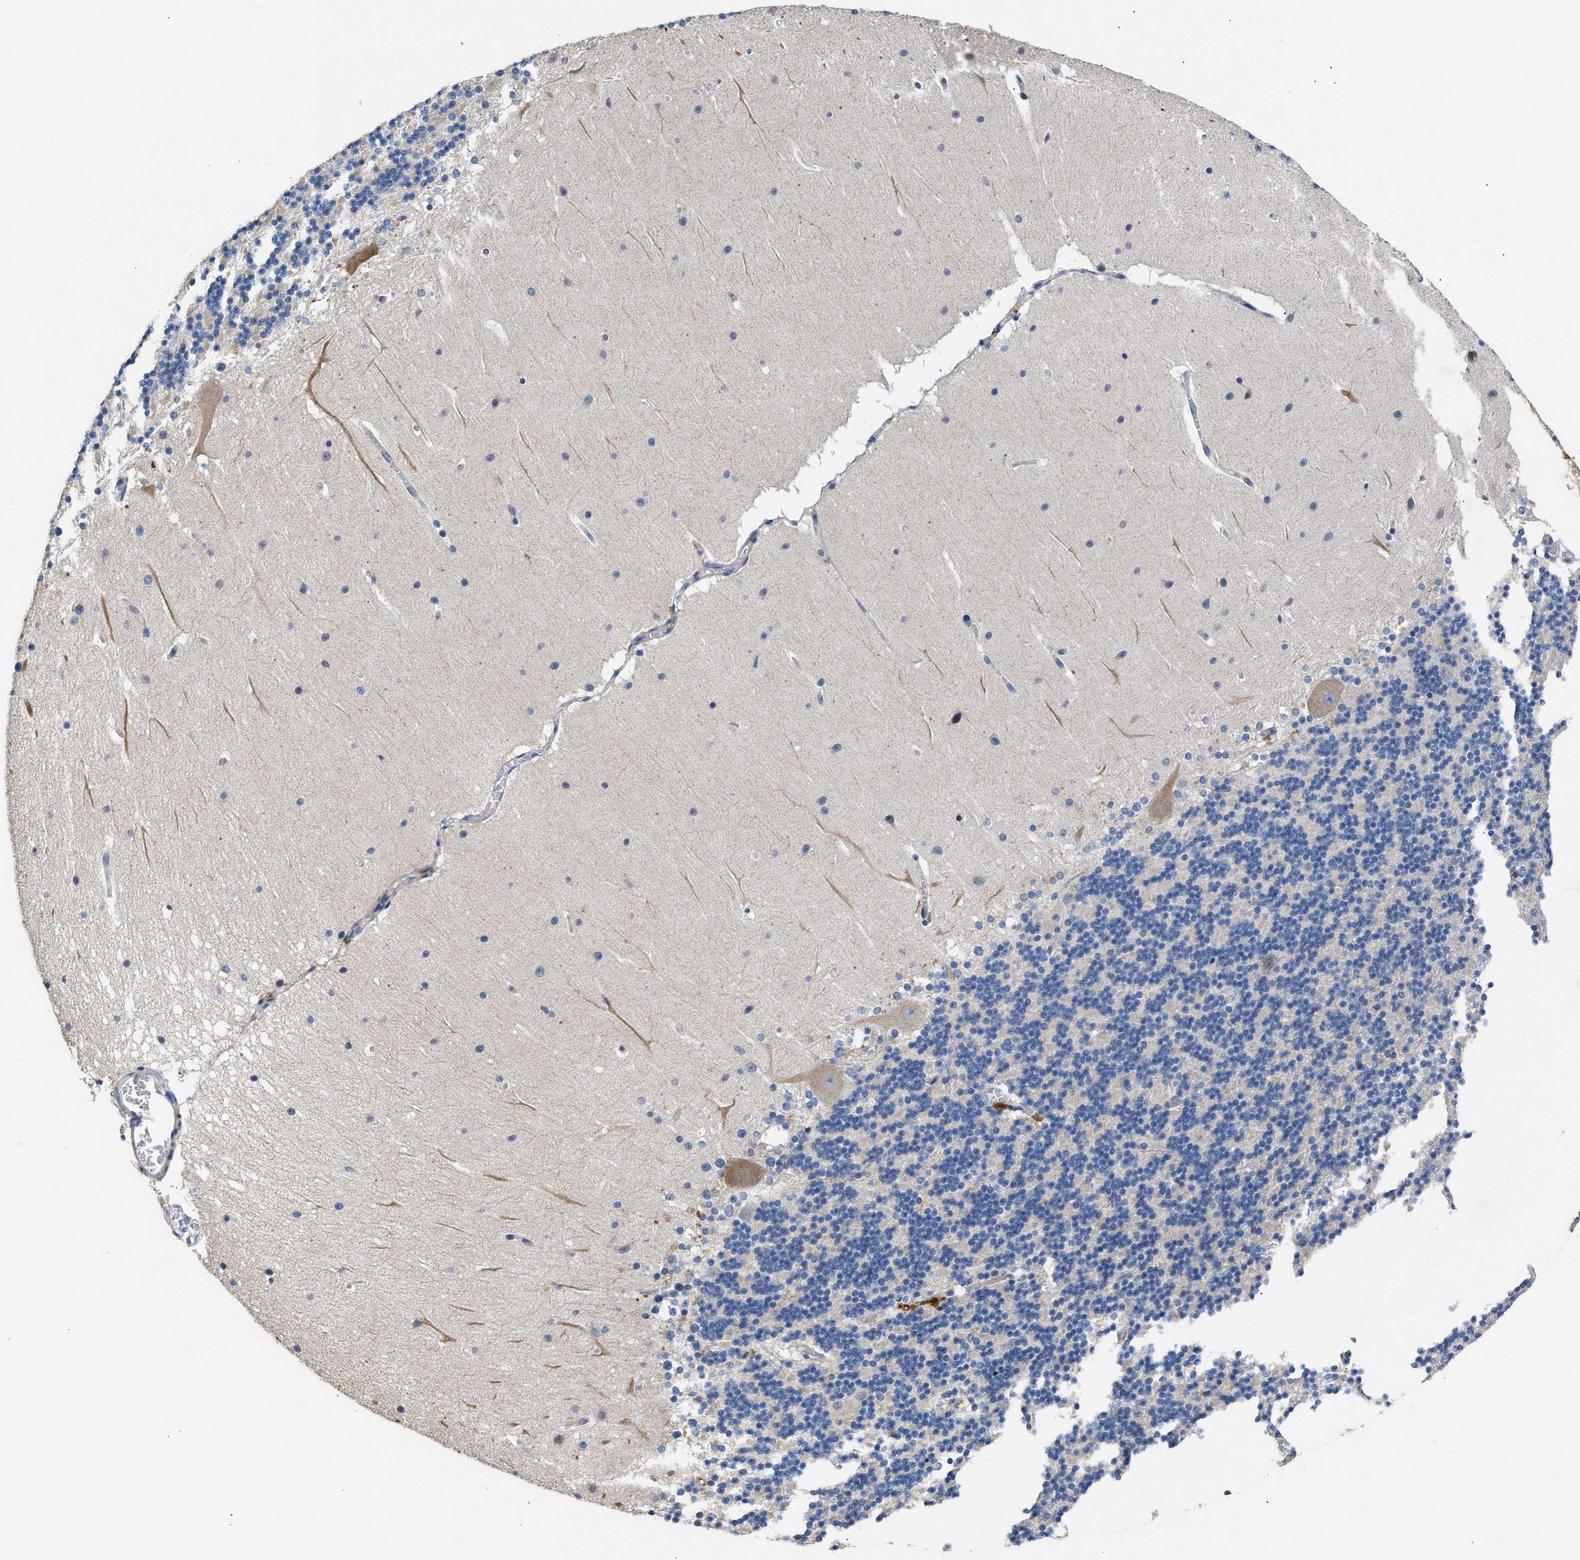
{"staining": {"intensity": "negative", "quantity": "none", "location": "none"}, "tissue": "cerebellum", "cell_type": "Cells in granular layer", "image_type": "normal", "snomed": [{"axis": "morphology", "description": "Normal tissue, NOS"}, {"axis": "topography", "description": "Cerebellum"}], "caption": "High power microscopy photomicrograph of an IHC micrograph of benign cerebellum, revealing no significant positivity in cells in granular layer.", "gene": "CCDC171", "patient": {"sex": "female", "age": 19}}